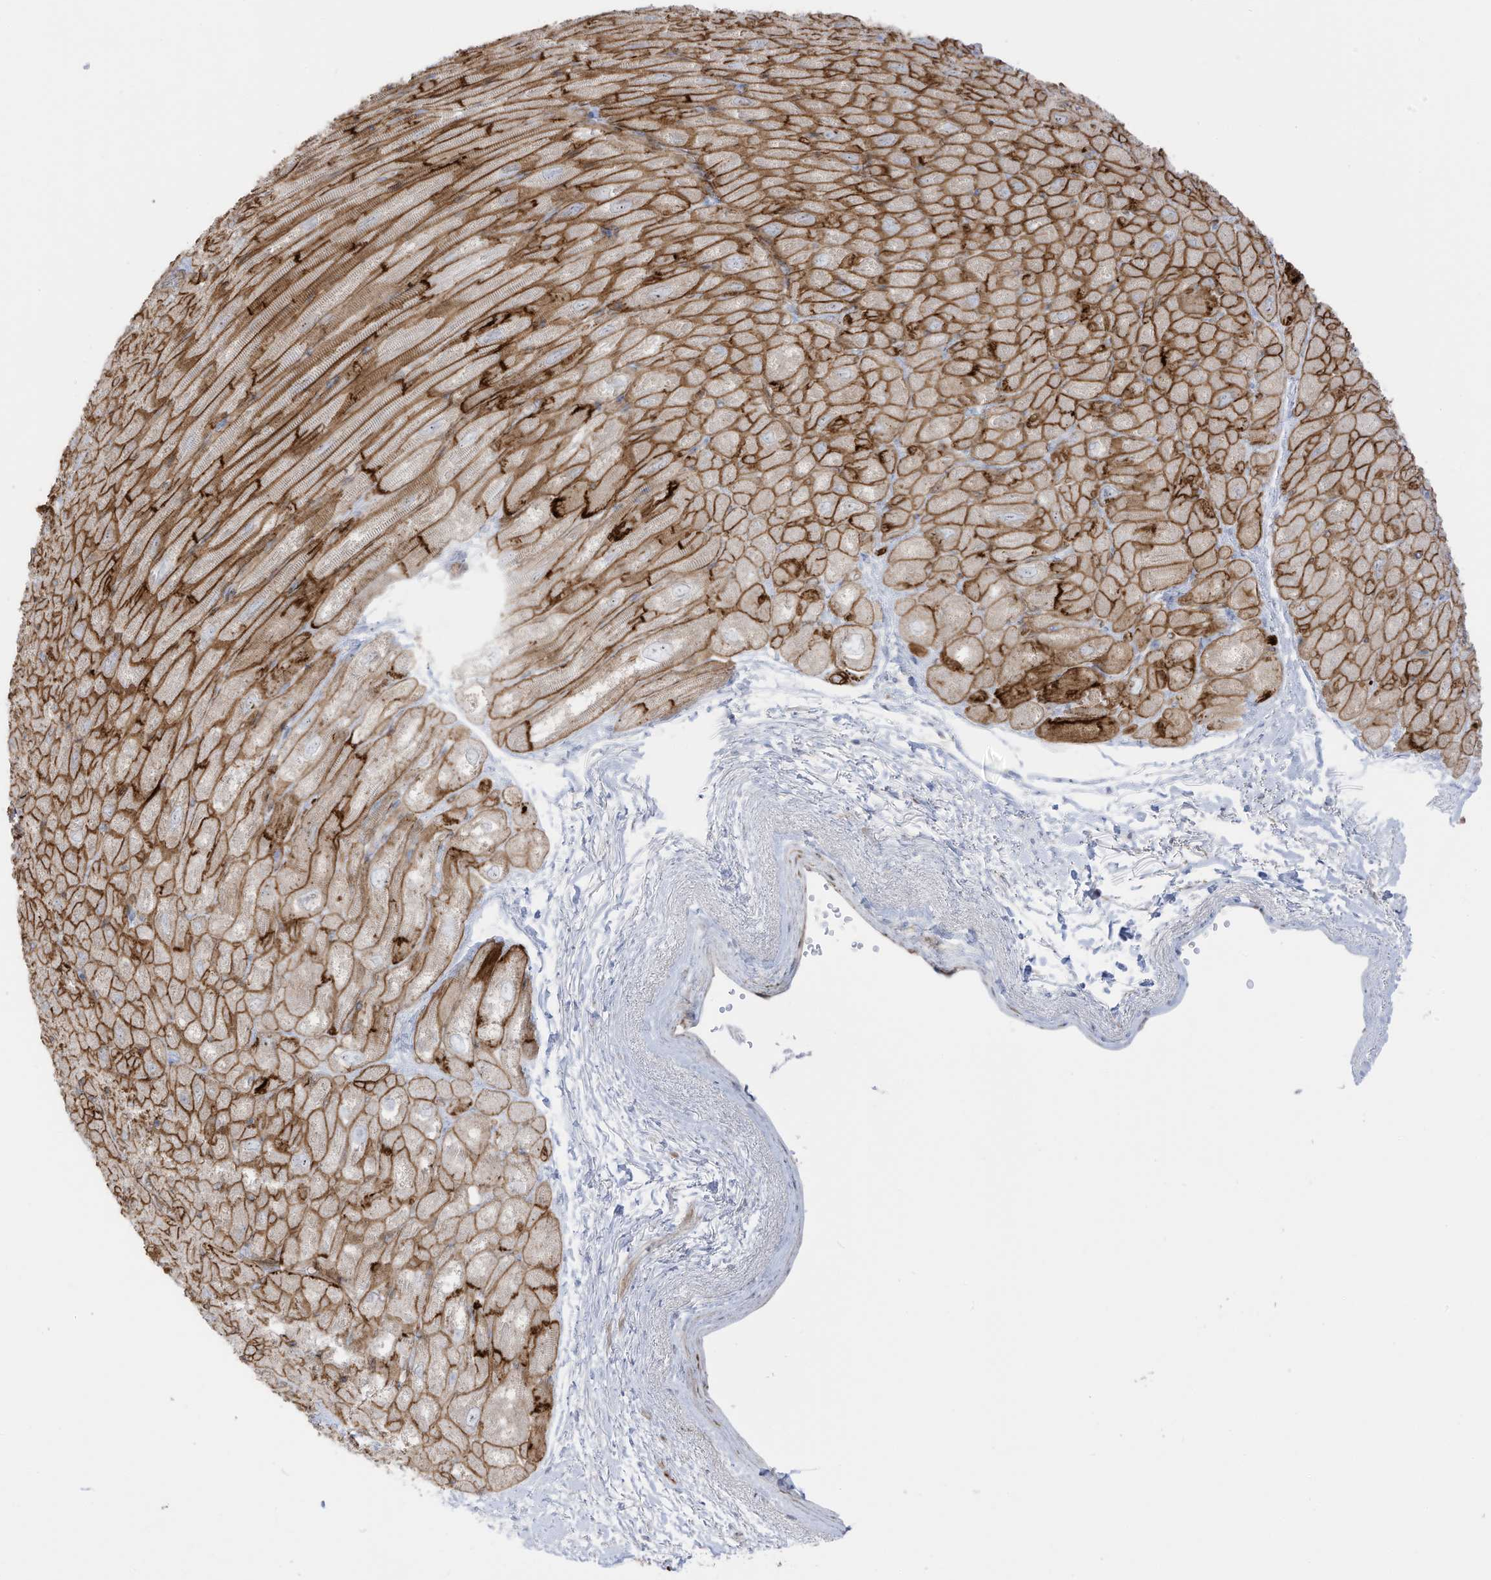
{"staining": {"intensity": "strong", "quantity": ">75%", "location": "cytoplasmic/membranous"}, "tissue": "heart muscle", "cell_type": "Cardiomyocytes", "image_type": "normal", "snomed": [{"axis": "morphology", "description": "Normal tissue, NOS"}, {"axis": "topography", "description": "Heart"}], "caption": "Protein staining displays strong cytoplasmic/membranous staining in about >75% of cardiomyocytes in normal heart muscle.", "gene": "C11orf87", "patient": {"sex": "male", "age": 50}}